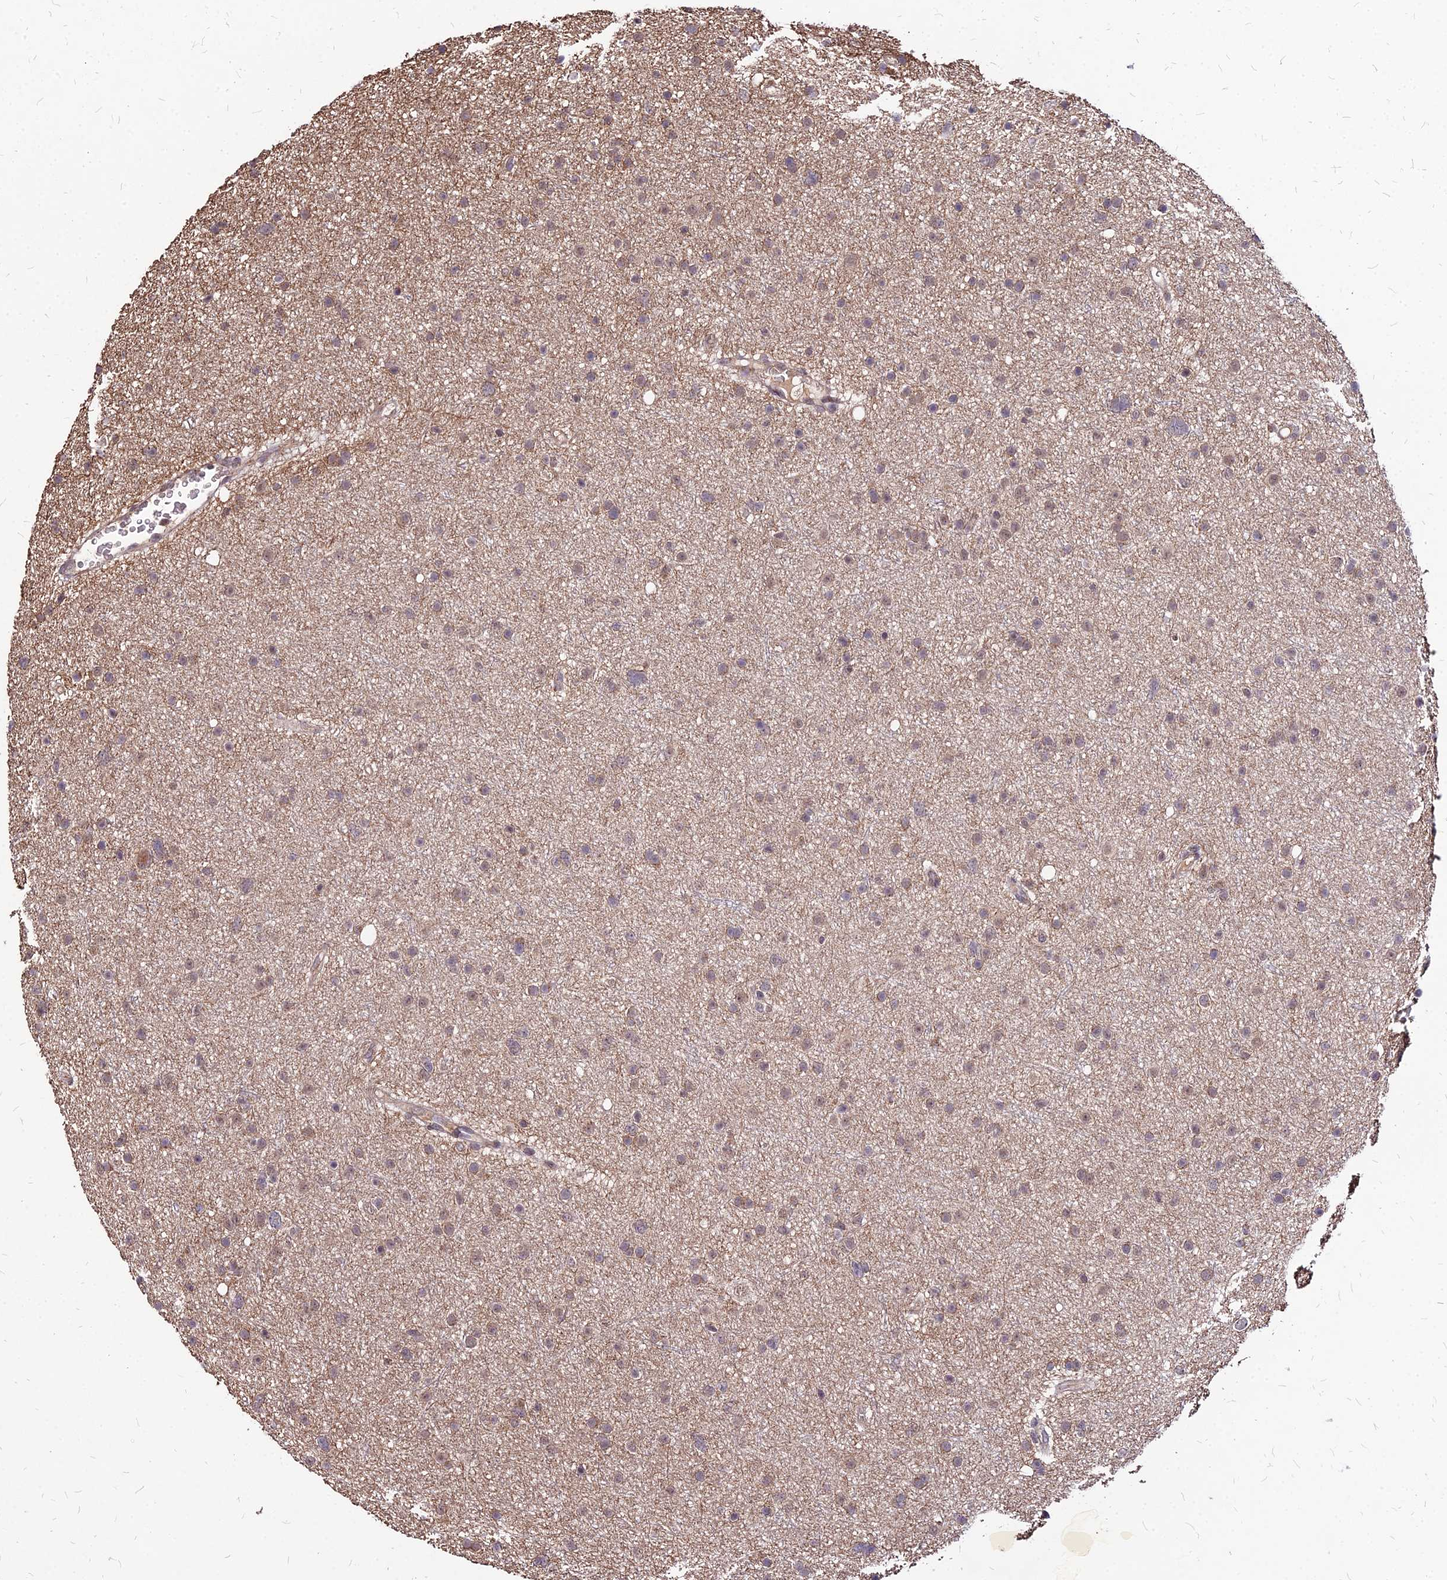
{"staining": {"intensity": "weak", "quantity": ">75%", "location": "cytoplasmic/membranous"}, "tissue": "glioma", "cell_type": "Tumor cells", "image_type": "cancer", "snomed": [{"axis": "morphology", "description": "Glioma, malignant, Low grade"}, {"axis": "topography", "description": "Cerebral cortex"}], "caption": "There is low levels of weak cytoplasmic/membranous positivity in tumor cells of glioma, as demonstrated by immunohistochemical staining (brown color).", "gene": "APBA3", "patient": {"sex": "female", "age": 39}}